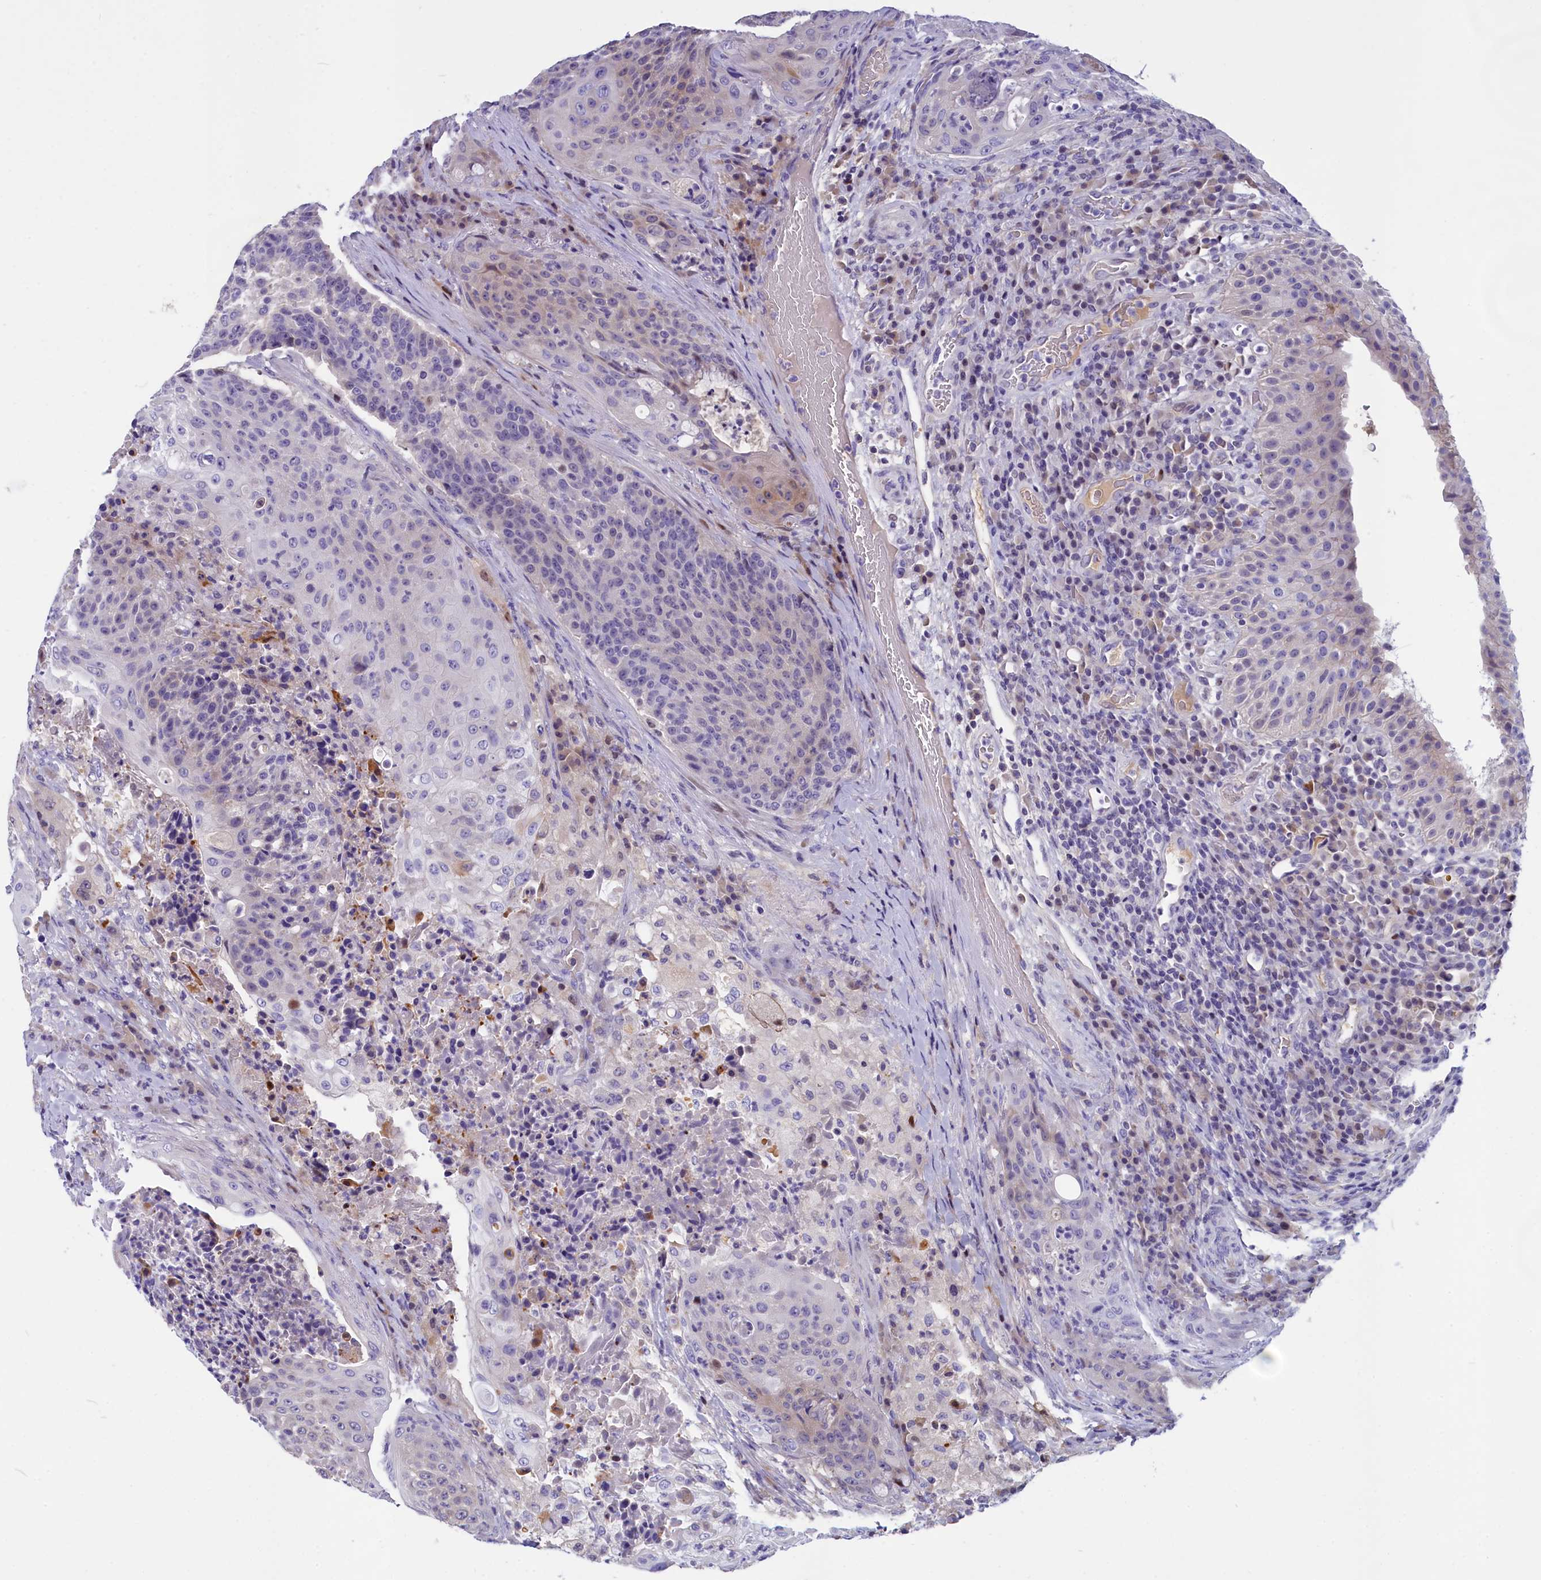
{"staining": {"intensity": "negative", "quantity": "none", "location": "none"}, "tissue": "urothelial cancer", "cell_type": "Tumor cells", "image_type": "cancer", "snomed": [{"axis": "morphology", "description": "Urothelial carcinoma, High grade"}, {"axis": "topography", "description": "Urinary bladder"}], "caption": "Immunohistochemistry of urothelial carcinoma (high-grade) shows no expression in tumor cells.", "gene": "NKPD1", "patient": {"sex": "female", "age": 63}}